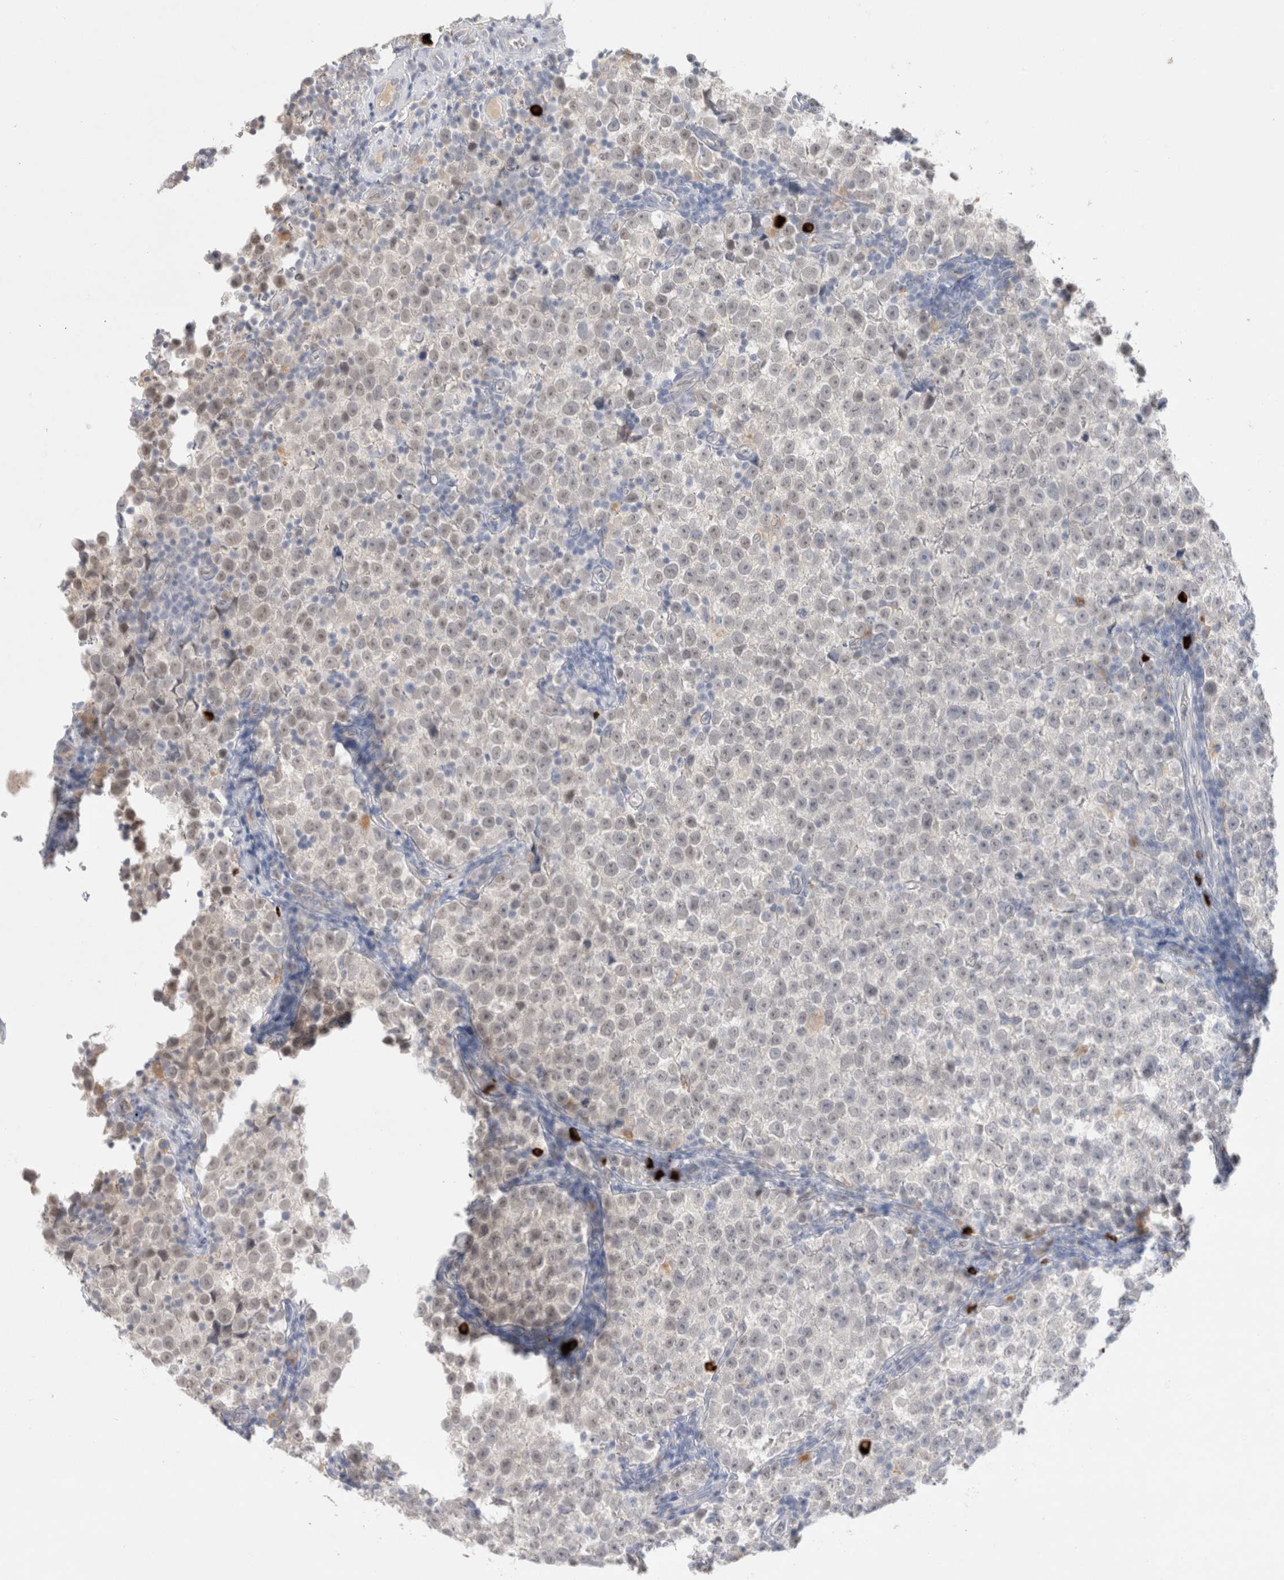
{"staining": {"intensity": "weak", "quantity": "<25%", "location": "nuclear"}, "tissue": "testis cancer", "cell_type": "Tumor cells", "image_type": "cancer", "snomed": [{"axis": "morphology", "description": "Normal tissue, NOS"}, {"axis": "morphology", "description": "Seminoma, NOS"}, {"axis": "topography", "description": "Testis"}], "caption": "The immunohistochemistry (IHC) micrograph has no significant positivity in tumor cells of seminoma (testis) tissue. (DAB (3,3'-diaminobenzidine) immunohistochemistry (IHC), high magnification).", "gene": "HPGDS", "patient": {"sex": "male", "age": 43}}